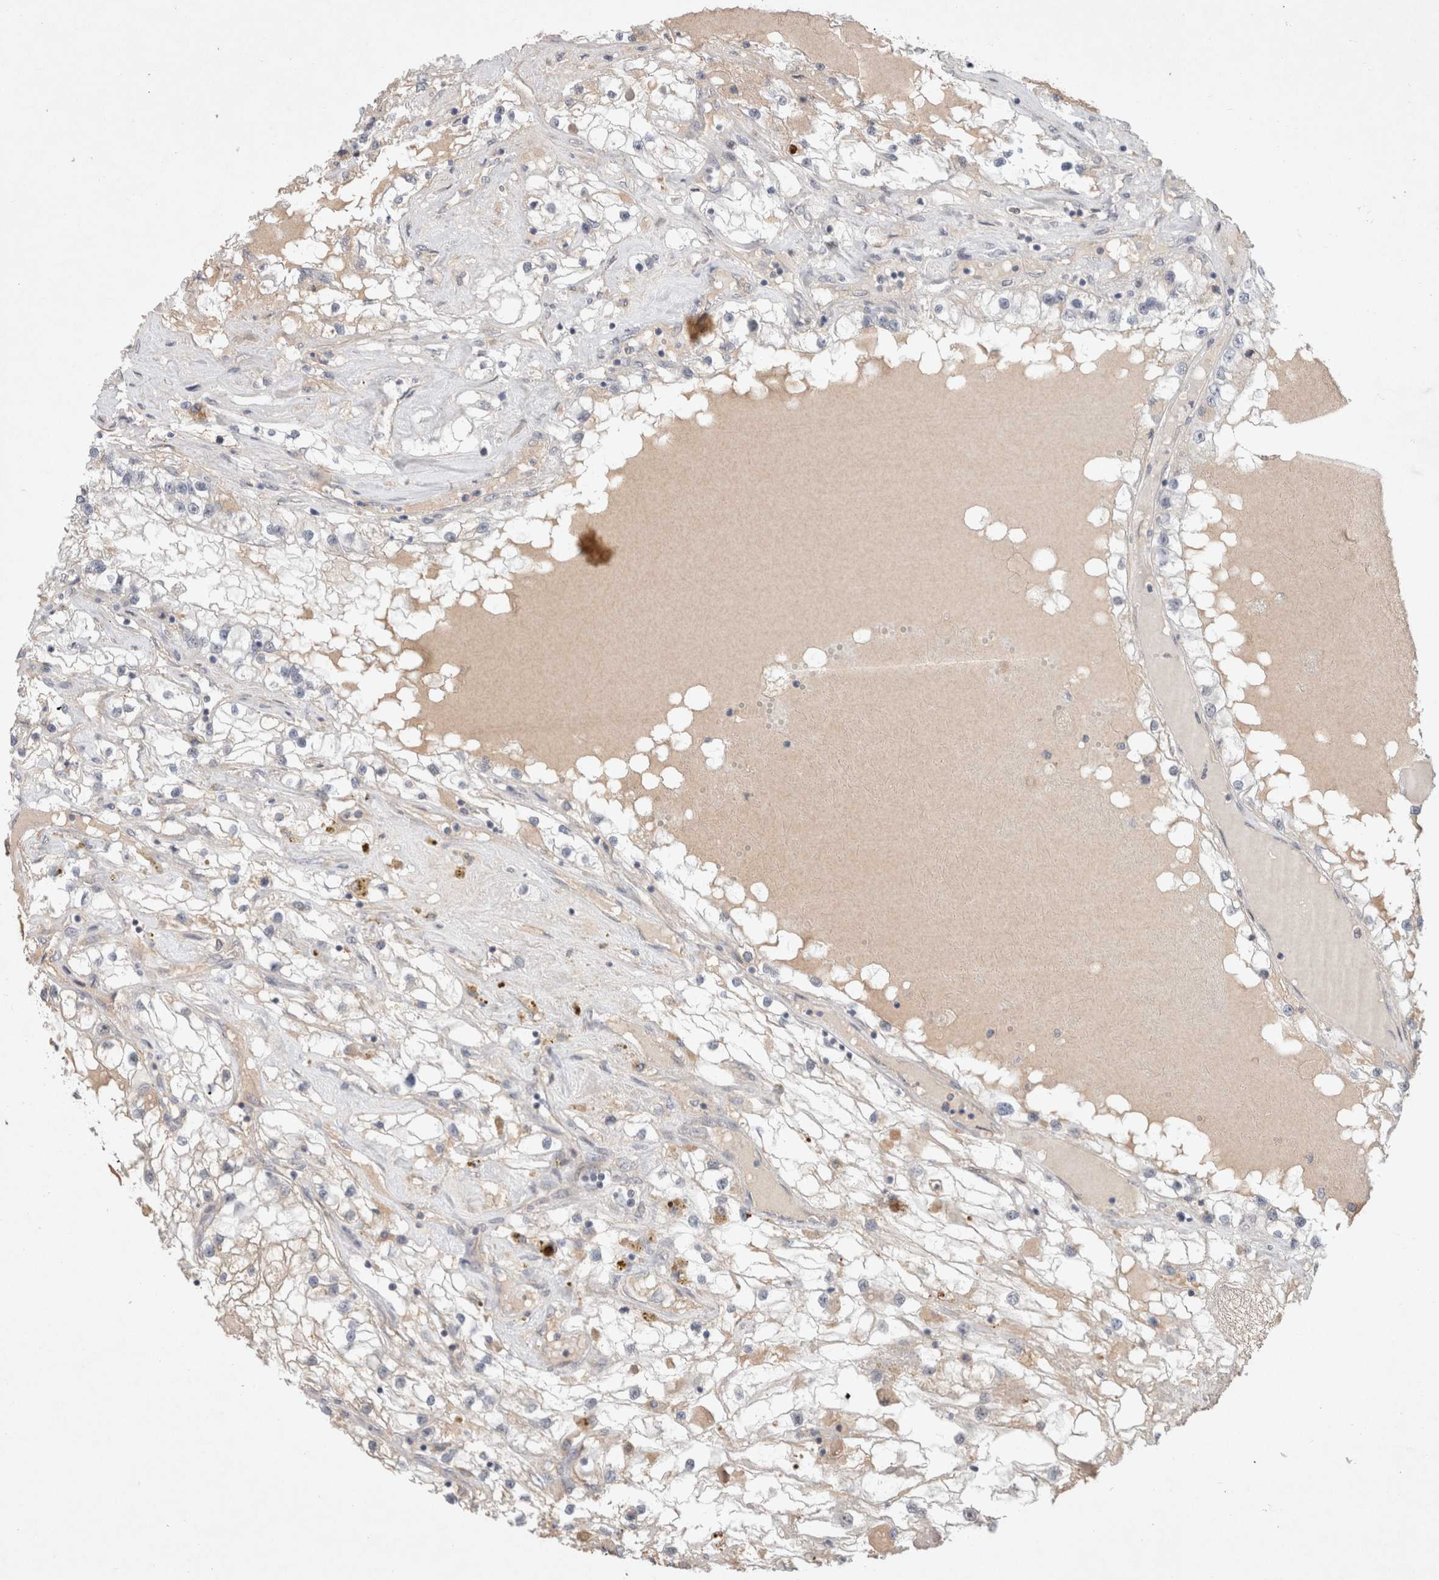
{"staining": {"intensity": "weak", "quantity": "<25%", "location": "cytoplasmic/membranous"}, "tissue": "renal cancer", "cell_type": "Tumor cells", "image_type": "cancer", "snomed": [{"axis": "morphology", "description": "Adenocarcinoma, NOS"}, {"axis": "topography", "description": "Kidney"}], "caption": "Immunohistochemistry (IHC) micrograph of renal adenocarcinoma stained for a protein (brown), which exhibits no expression in tumor cells.", "gene": "RASAL2", "patient": {"sex": "male", "age": 68}}